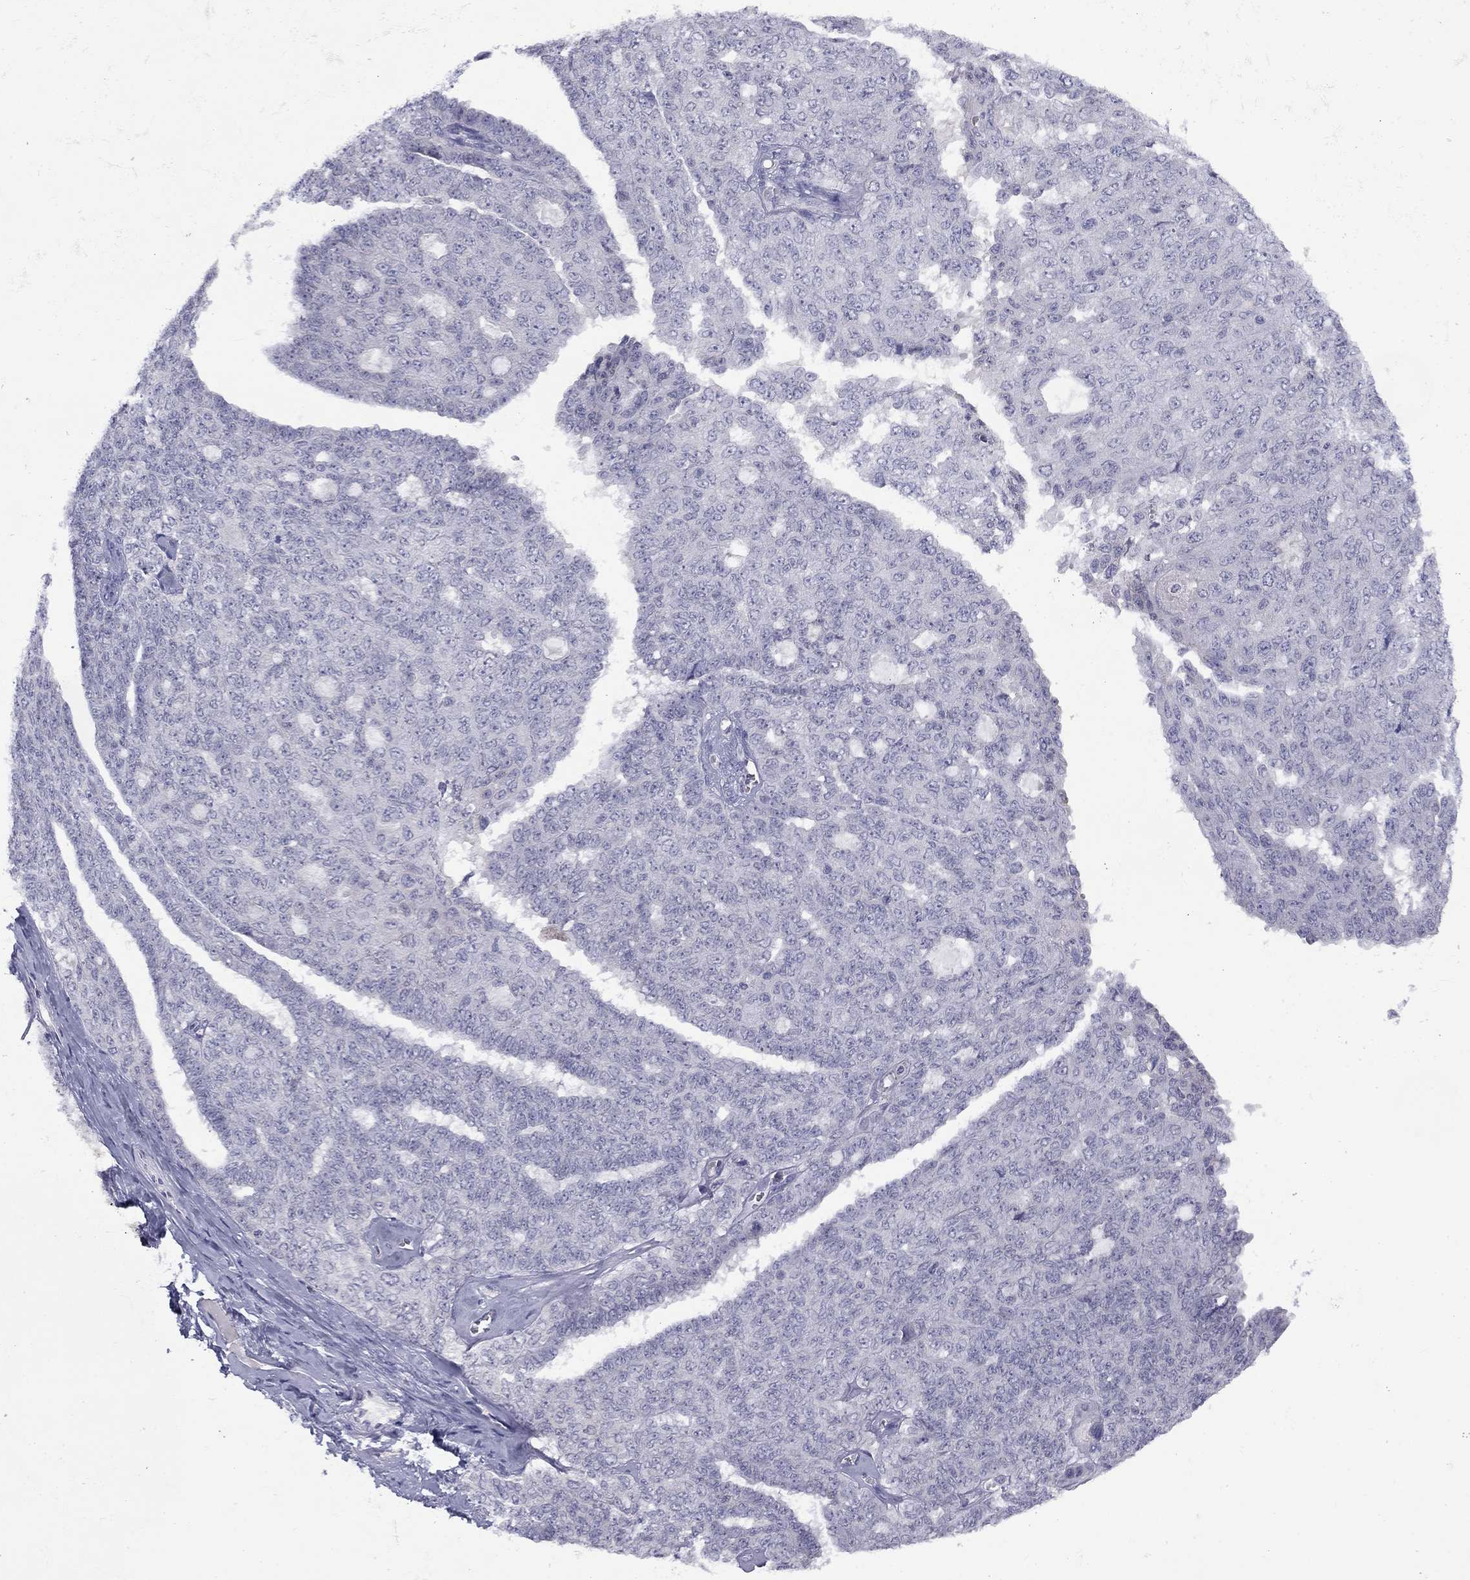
{"staining": {"intensity": "negative", "quantity": "none", "location": "none"}, "tissue": "ovarian cancer", "cell_type": "Tumor cells", "image_type": "cancer", "snomed": [{"axis": "morphology", "description": "Cystadenocarcinoma, serous, NOS"}, {"axis": "topography", "description": "Ovary"}], "caption": "The immunohistochemistry micrograph has no significant expression in tumor cells of serous cystadenocarcinoma (ovarian) tissue. (DAB (3,3'-diaminobenzidine) IHC with hematoxylin counter stain).", "gene": "CACNA1A", "patient": {"sex": "female", "age": 71}}